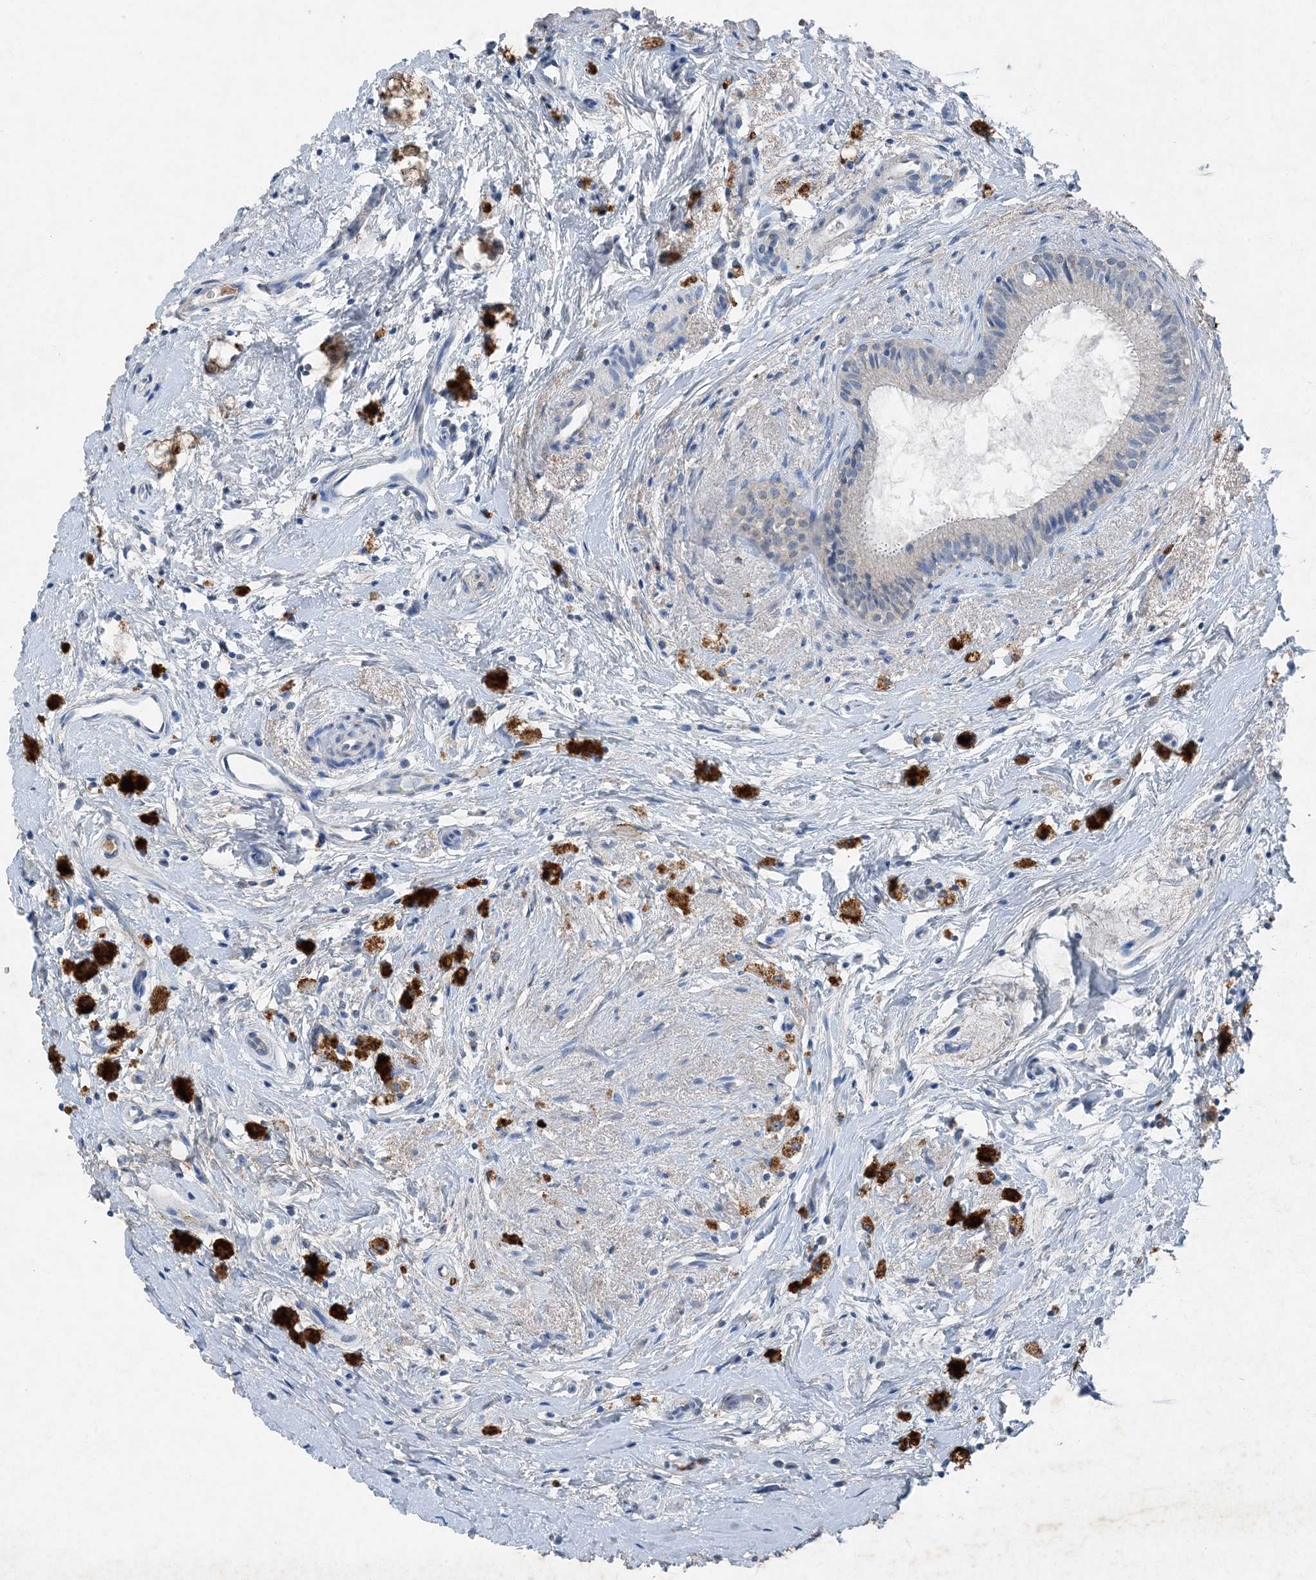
{"staining": {"intensity": "negative", "quantity": "none", "location": "none"}, "tissue": "epididymis", "cell_type": "Glandular cells", "image_type": "normal", "snomed": [{"axis": "morphology", "description": "Normal tissue, NOS"}, {"axis": "topography", "description": "Epididymis"}], "caption": "There is no significant positivity in glandular cells of epididymis. (DAB immunohistochemistry (IHC) with hematoxylin counter stain).", "gene": "FCN3", "patient": {"sex": "male", "age": 80}}